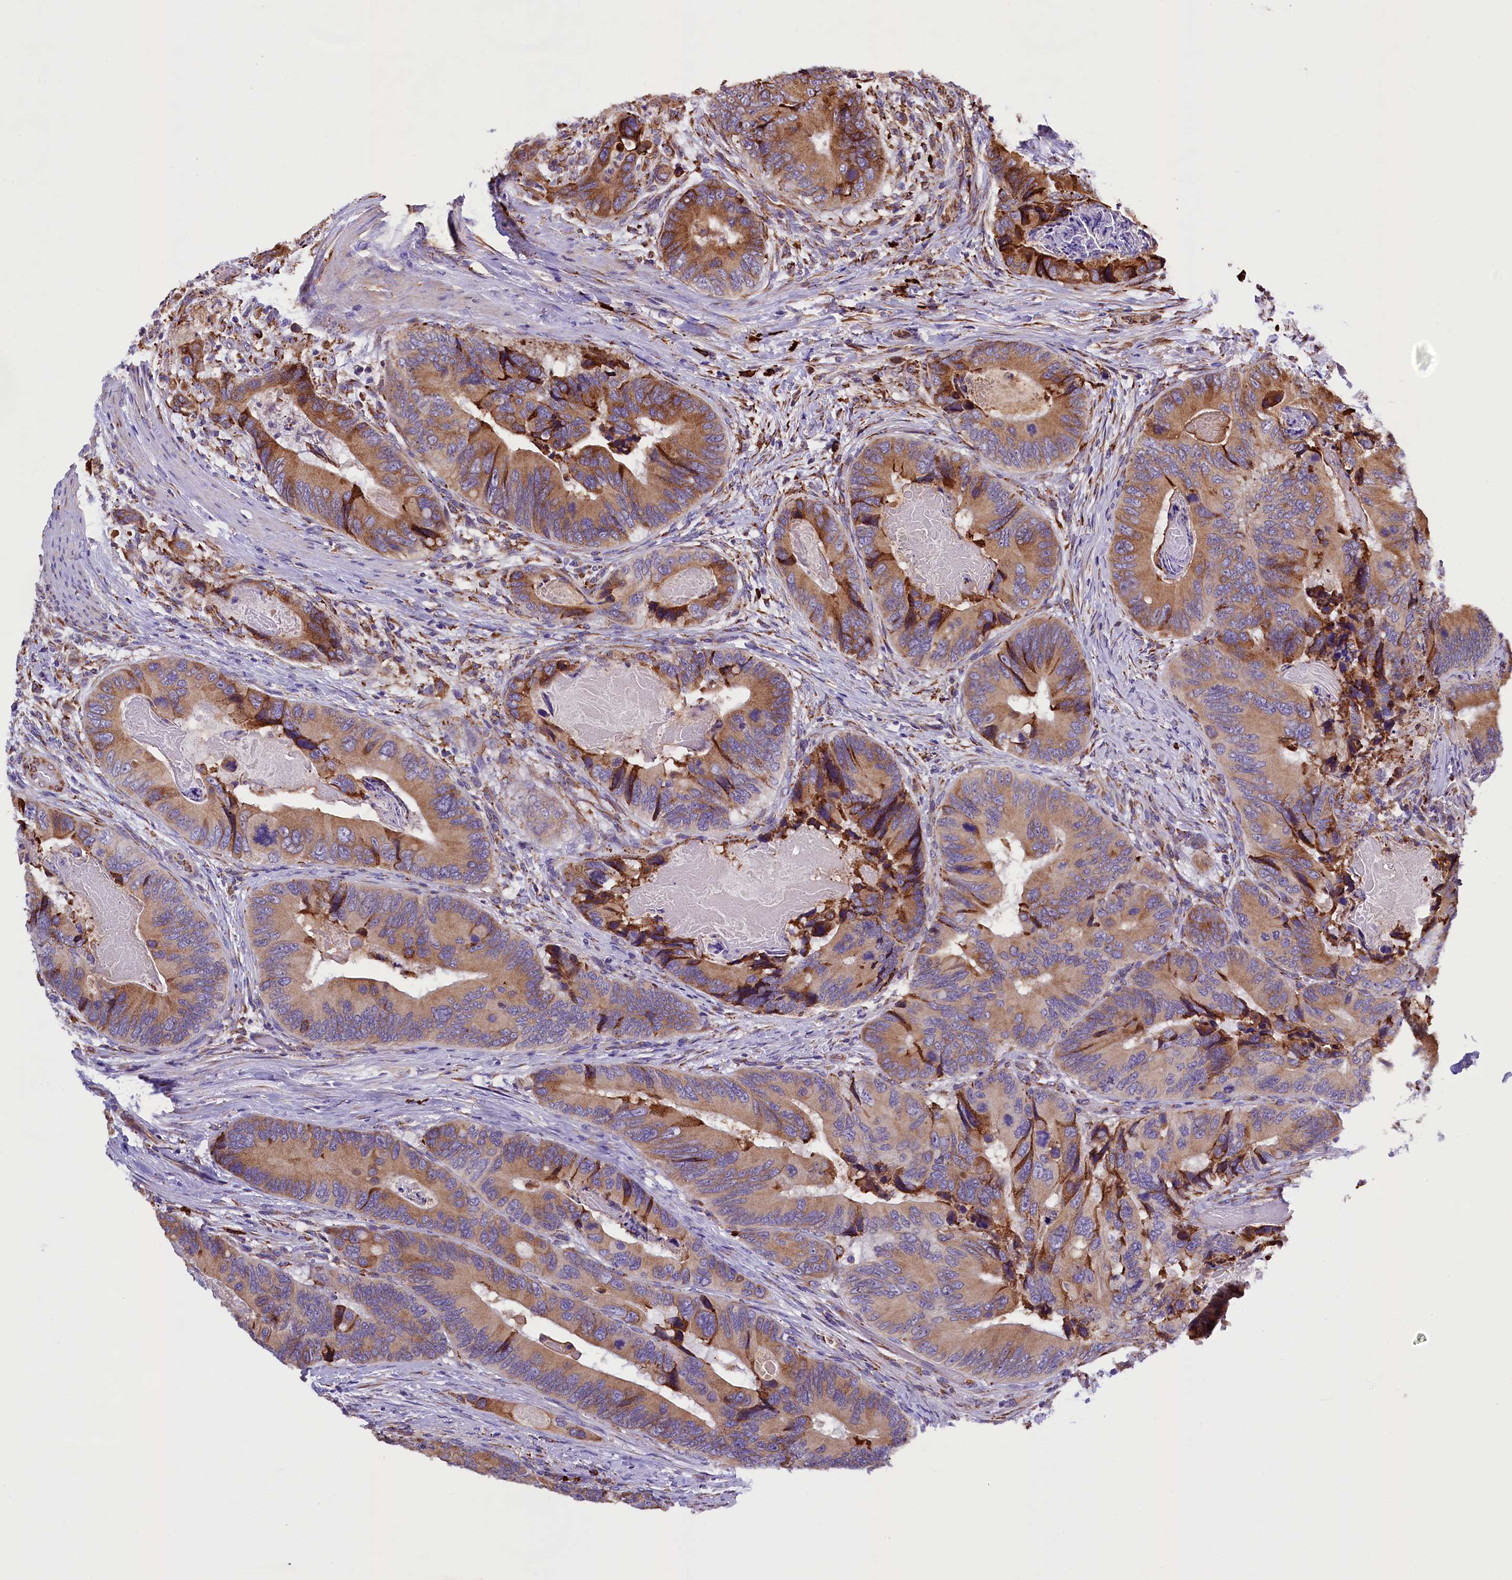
{"staining": {"intensity": "moderate", "quantity": ">75%", "location": "cytoplasmic/membranous"}, "tissue": "colorectal cancer", "cell_type": "Tumor cells", "image_type": "cancer", "snomed": [{"axis": "morphology", "description": "Adenocarcinoma, NOS"}, {"axis": "topography", "description": "Colon"}], "caption": "IHC of adenocarcinoma (colorectal) demonstrates medium levels of moderate cytoplasmic/membranous expression in approximately >75% of tumor cells.", "gene": "CAPS2", "patient": {"sex": "male", "age": 84}}